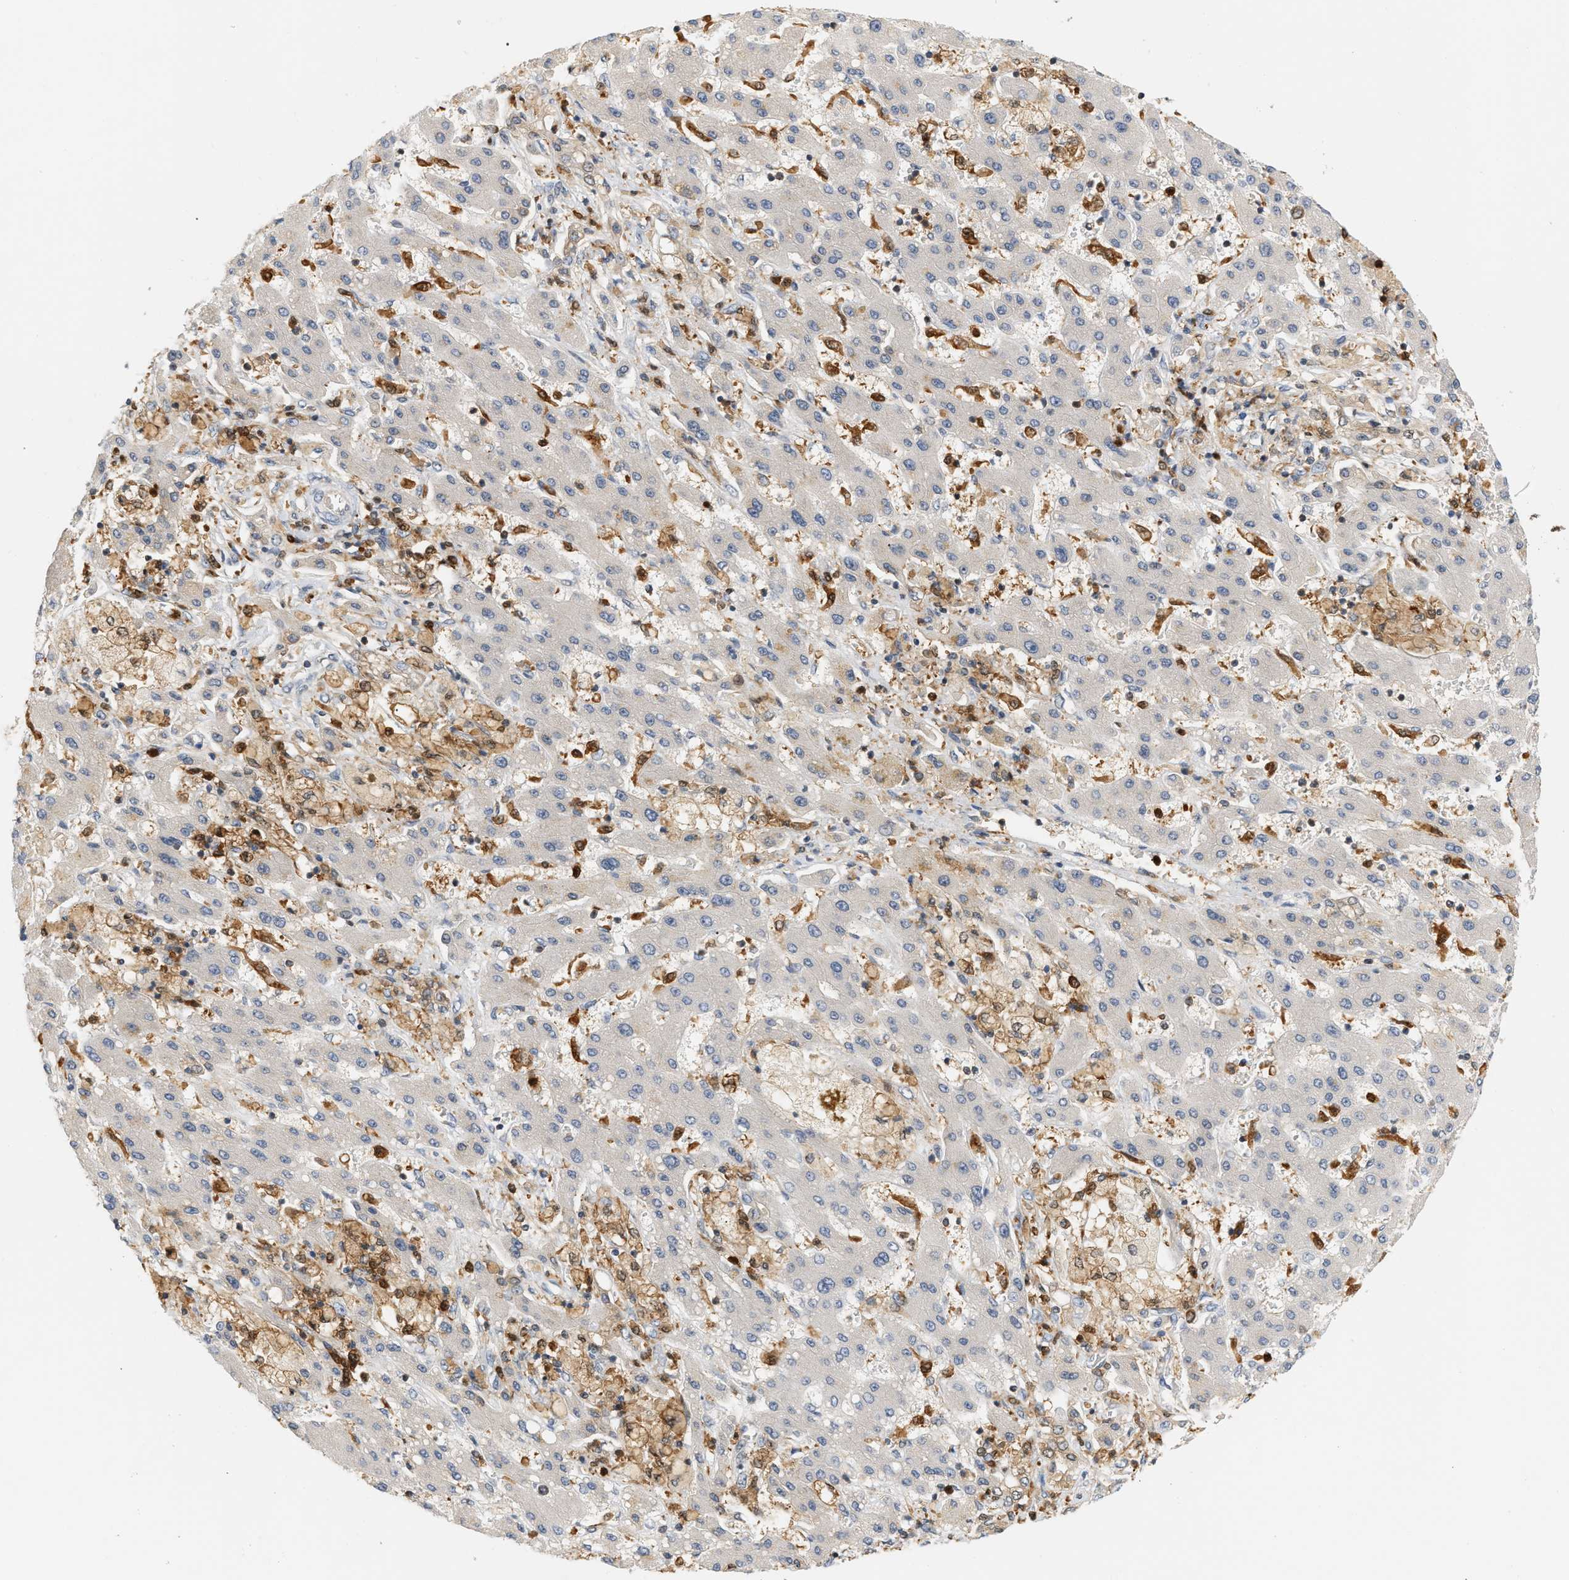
{"staining": {"intensity": "weak", "quantity": "<25%", "location": "cytoplasmic/membranous"}, "tissue": "liver cancer", "cell_type": "Tumor cells", "image_type": "cancer", "snomed": [{"axis": "morphology", "description": "Cholangiocarcinoma"}, {"axis": "topography", "description": "Liver"}], "caption": "Tumor cells are negative for brown protein staining in liver cancer (cholangiocarcinoma).", "gene": "PYCARD", "patient": {"sex": "male", "age": 50}}